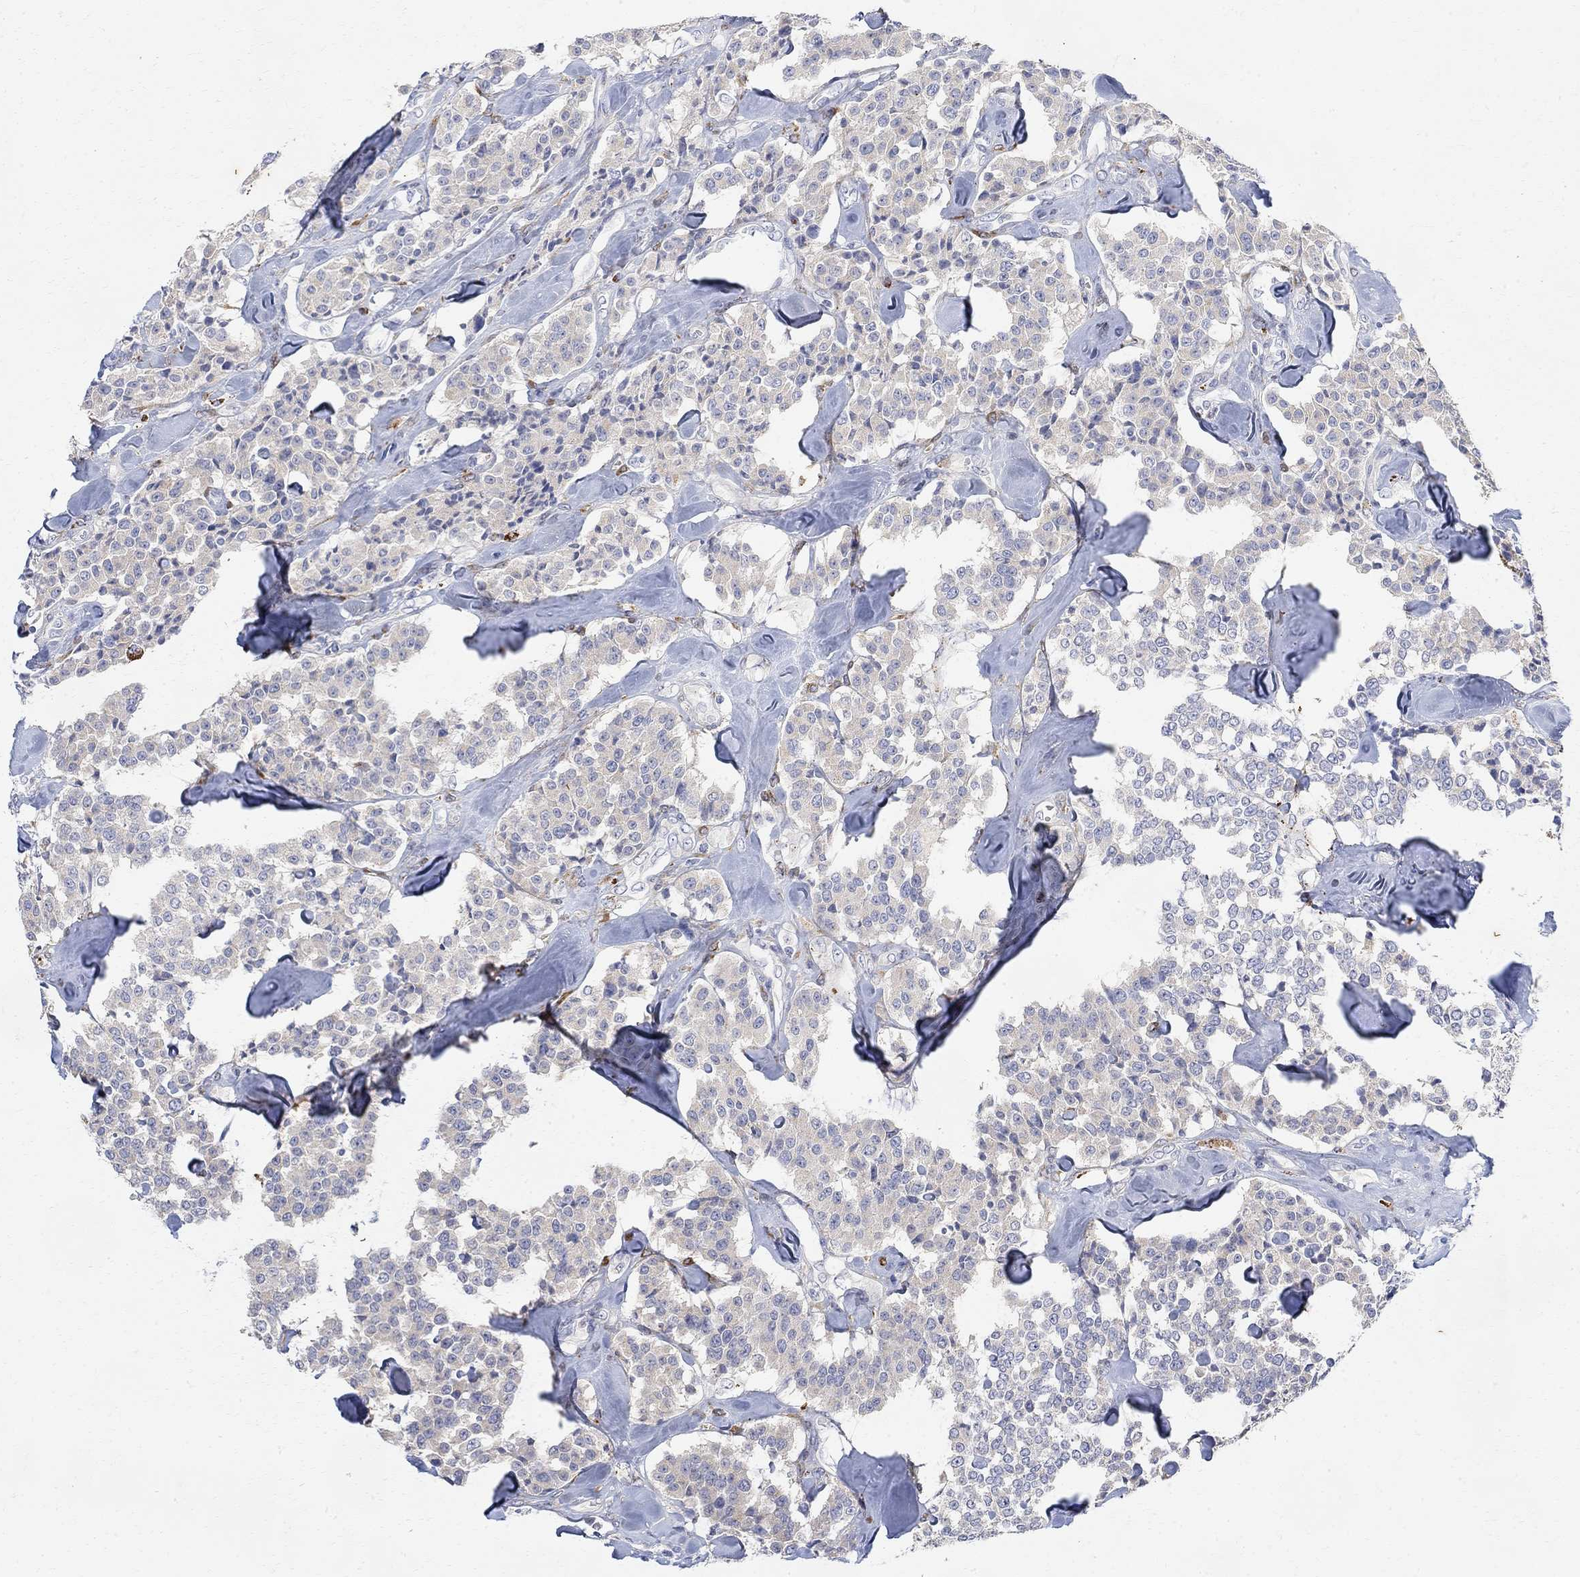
{"staining": {"intensity": "negative", "quantity": "none", "location": "none"}, "tissue": "carcinoid", "cell_type": "Tumor cells", "image_type": "cancer", "snomed": [{"axis": "morphology", "description": "Carcinoid, malignant, NOS"}, {"axis": "topography", "description": "Pancreas"}], "caption": "A high-resolution image shows IHC staining of carcinoid (malignant), which reveals no significant staining in tumor cells. The staining was performed using DAB to visualize the protein expression in brown, while the nuclei were stained in blue with hematoxylin (Magnification: 20x).", "gene": "FNDC5", "patient": {"sex": "male", "age": 41}}